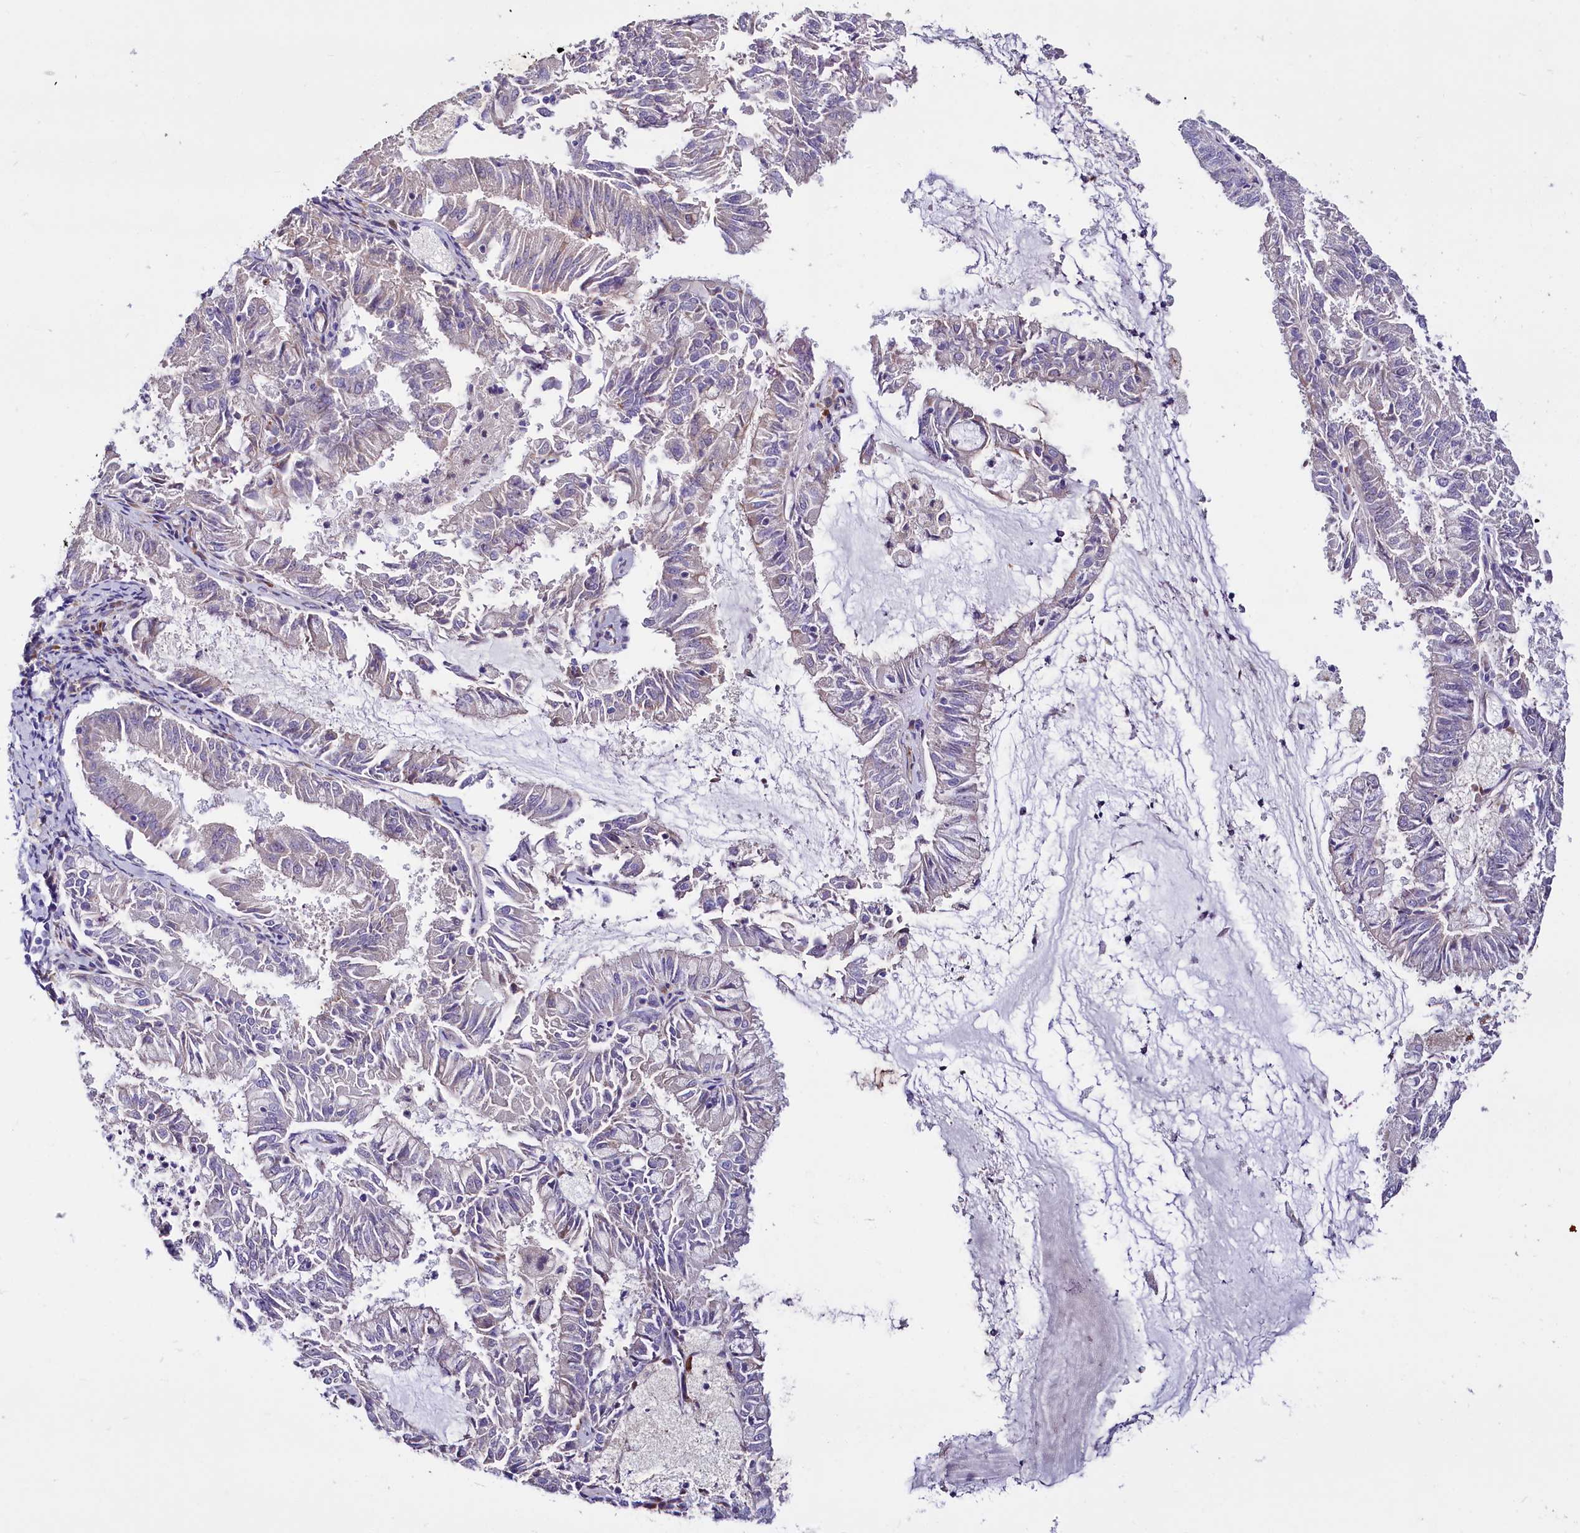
{"staining": {"intensity": "negative", "quantity": "none", "location": "none"}, "tissue": "endometrial cancer", "cell_type": "Tumor cells", "image_type": "cancer", "snomed": [{"axis": "morphology", "description": "Adenocarcinoma, NOS"}, {"axis": "topography", "description": "Endometrium"}], "caption": "Immunohistochemistry of human endometrial adenocarcinoma shows no staining in tumor cells.", "gene": "WNT8A", "patient": {"sex": "female", "age": 57}}